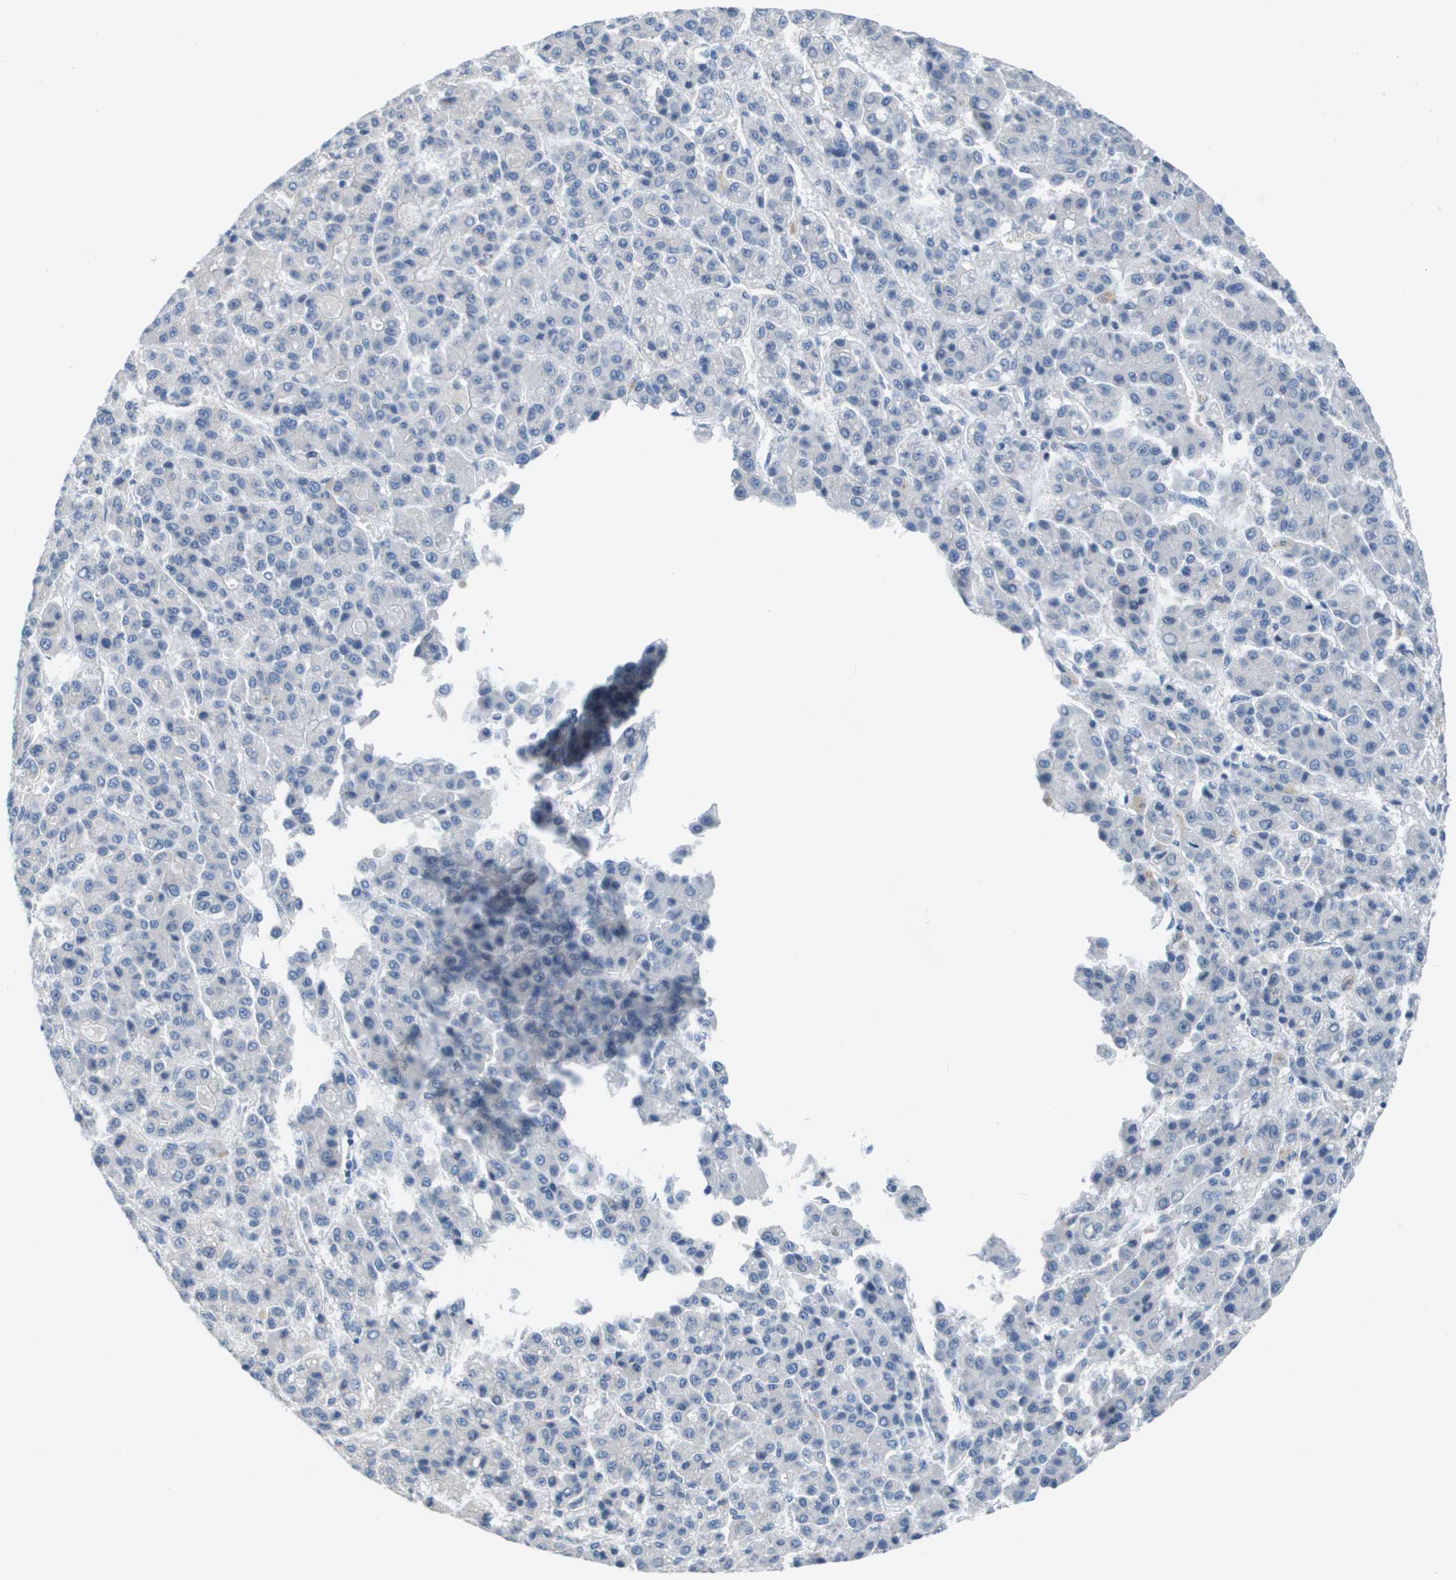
{"staining": {"intensity": "negative", "quantity": "none", "location": "none"}, "tissue": "liver cancer", "cell_type": "Tumor cells", "image_type": "cancer", "snomed": [{"axis": "morphology", "description": "Carcinoma, Hepatocellular, NOS"}, {"axis": "topography", "description": "Liver"}], "caption": "This image is of liver cancer stained with immunohistochemistry (IHC) to label a protein in brown with the nuclei are counter-stained blue. There is no positivity in tumor cells. (DAB (3,3'-diaminobenzidine) immunohistochemistry with hematoxylin counter stain).", "gene": "NCS1", "patient": {"sex": "male", "age": 70}}